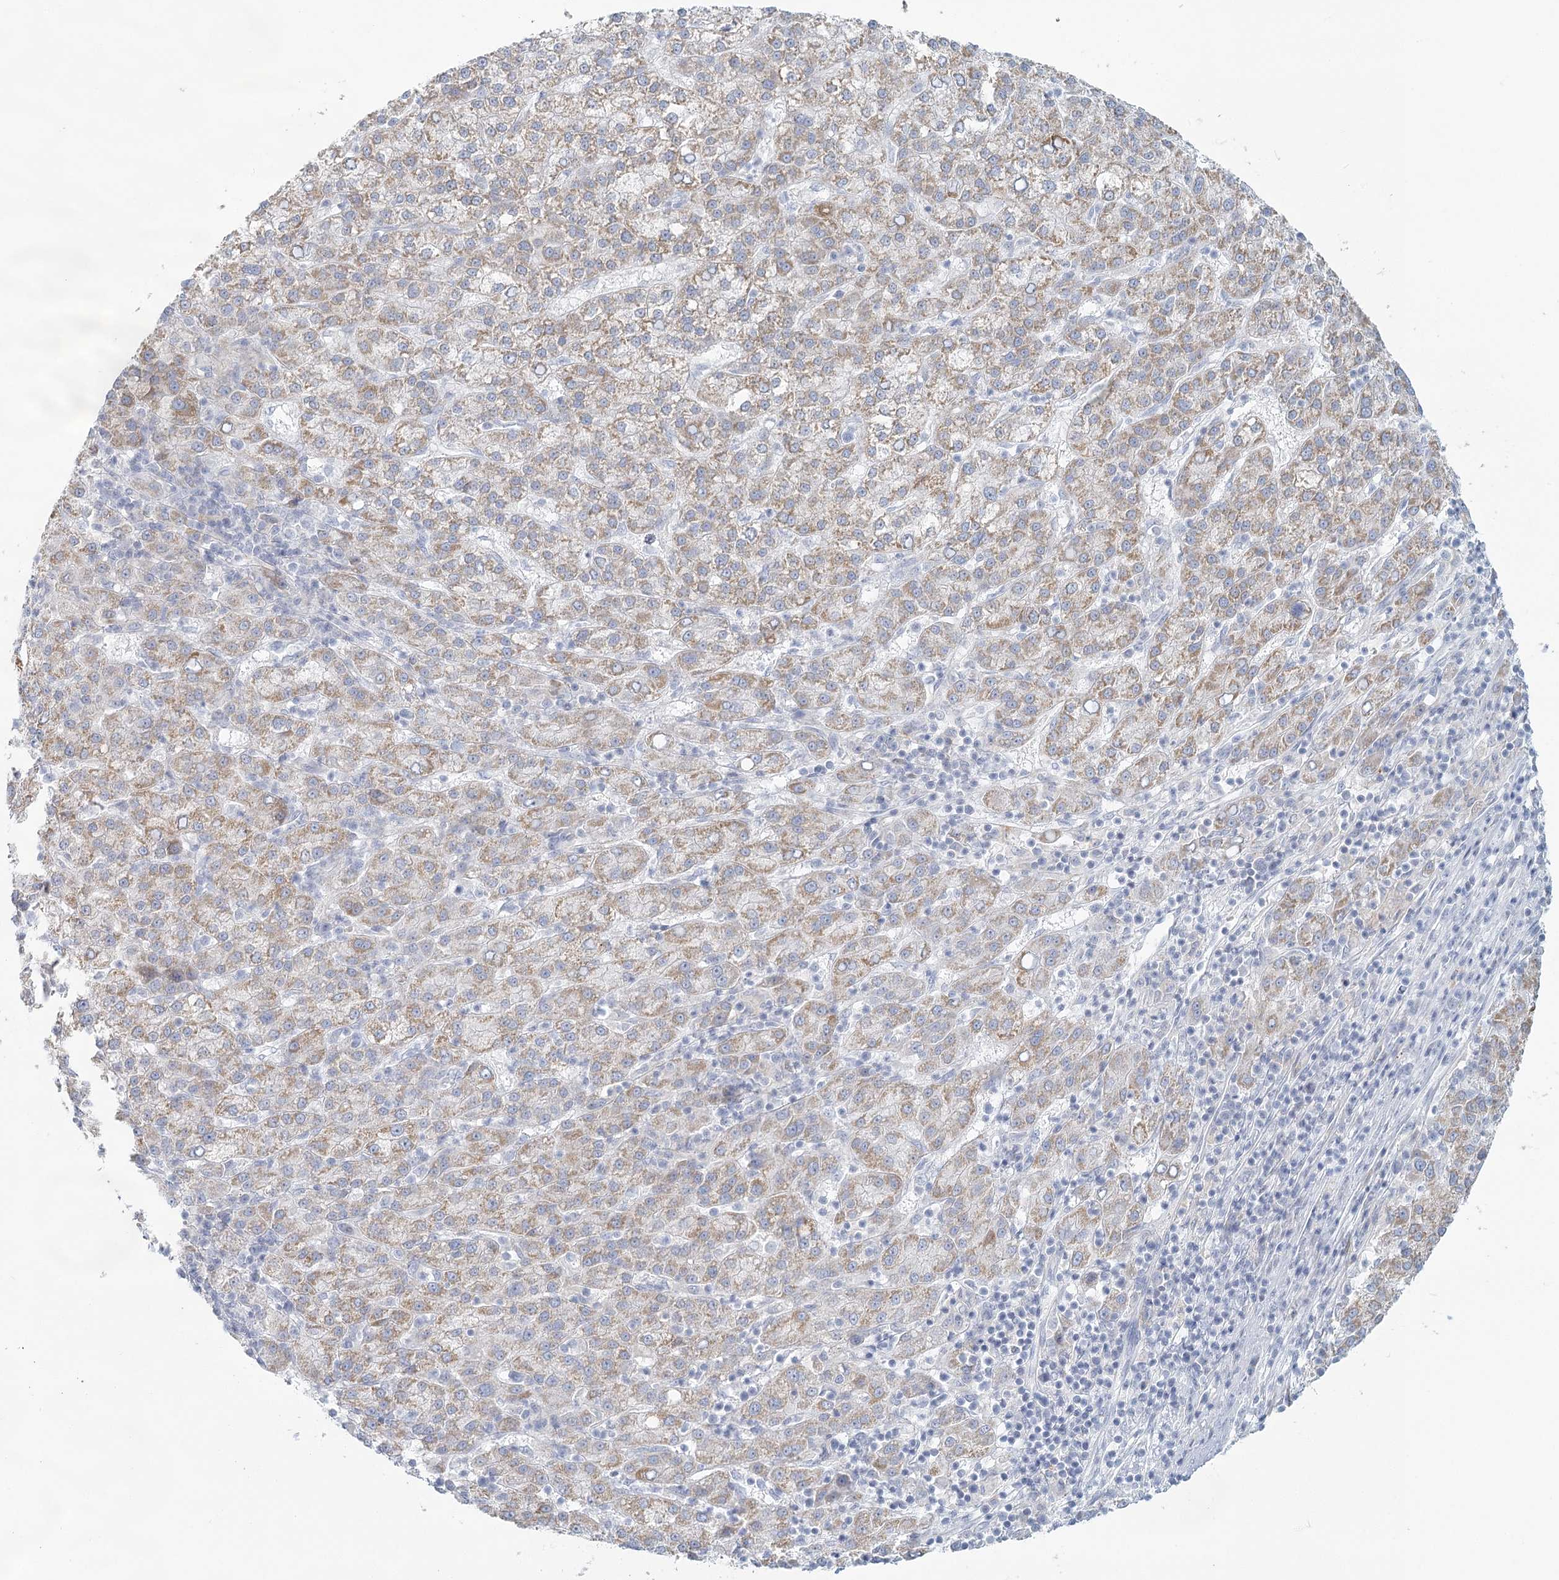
{"staining": {"intensity": "weak", "quantity": ">75%", "location": "cytoplasmic/membranous"}, "tissue": "liver cancer", "cell_type": "Tumor cells", "image_type": "cancer", "snomed": [{"axis": "morphology", "description": "Carcinoma, Hepatocellular, NOS"}, {"axis": "topography", "description": "Liver"}], "caption": "Liver hepatocellular carcinoma tissue exhibits weak cytoplasmic/membranous staining in about >75% of tumor cells, visualized by immunohistochemistry. The staining was performed using DAB (3,3'-diaminobenzidine), with brown indicating positive protein expression. Nuclei are stained blue with hematoxylin.", "gene": "BPHL", "patient": {"sex": "female", "age": 58}}